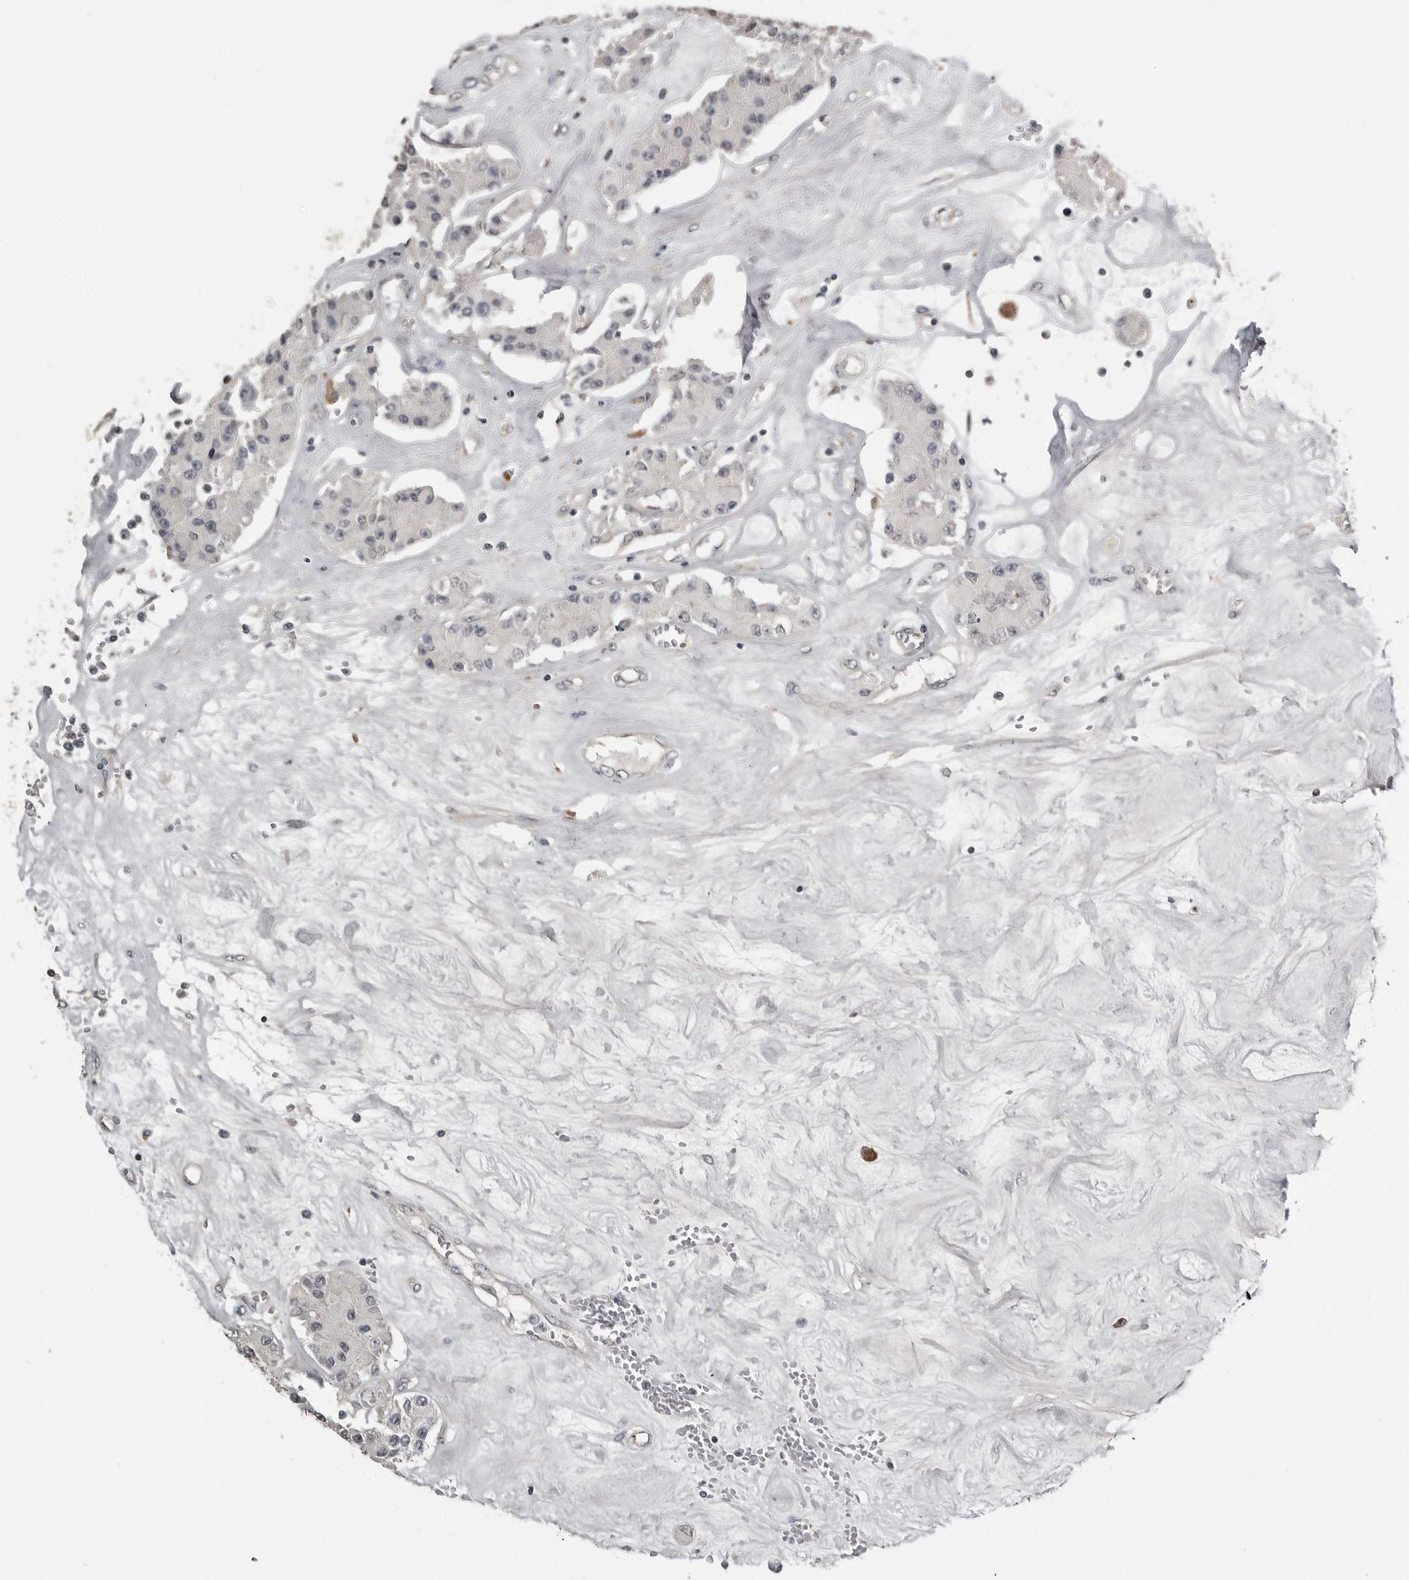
{"staining": {"intensity": "negative", "quantity": "none", "location": "none"}, "tissue": "carcinoid", "cell_type": "Tumor cells", "image_type": "cancer", "snomed": [{"axis": "morphology", "description": "Carcinoid, malignant, NOS"}, {"axis": "topography", "description": "Pancreas"}], "caption": "A high-resolution histopathology image shows immunohistochemistry (IHC) staining of carcinoid (malignant), which displays no significant staining in tumor cells.", "gene": "PRRX2", "patient": {"sex": "male", "age": 41}}